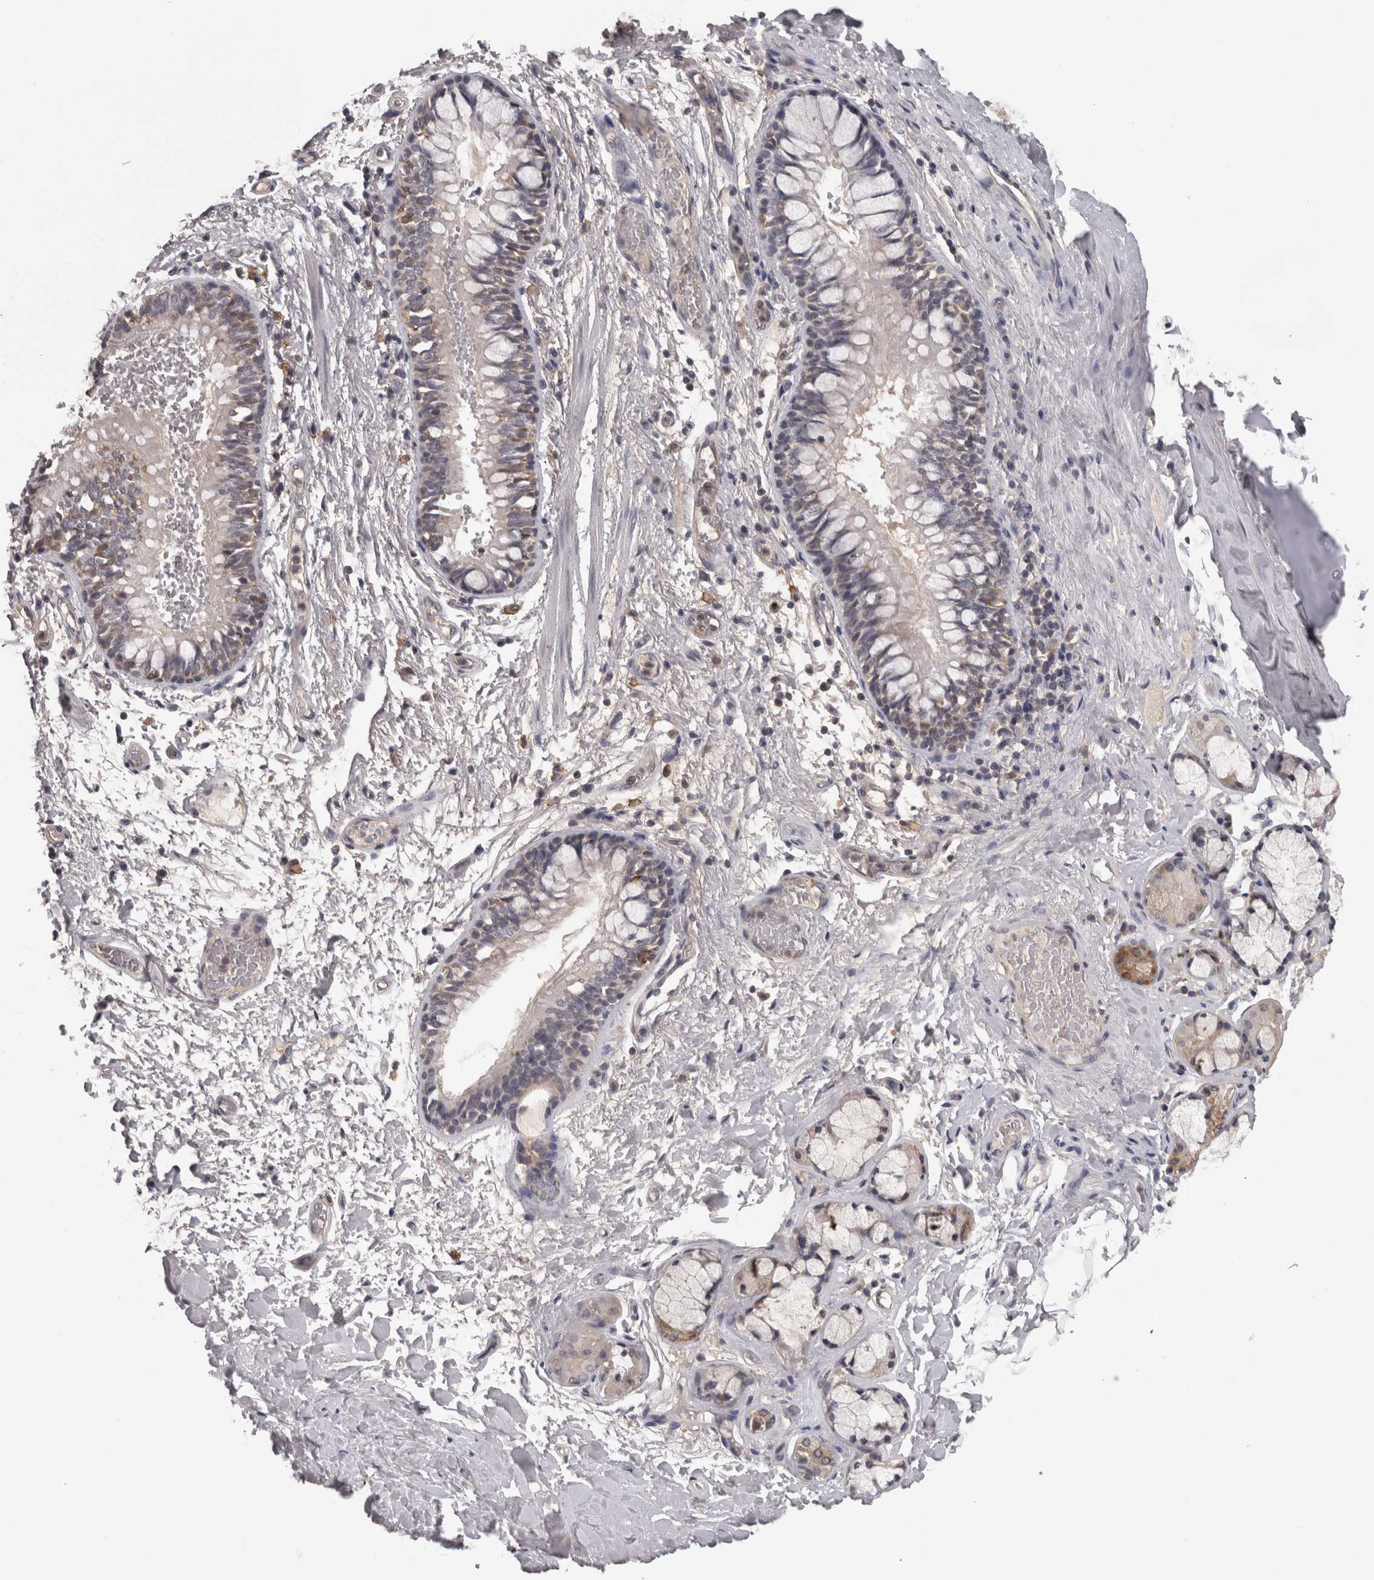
{"staining": {"intensity": "negative", "quantity": "none", "location": "none"}, "tissue": "adipose tissue", "cell_type": "Adipocytes", "image_type": "normal", "snomed": [{"axis": "morphology", "description": "Normal tissue, NOS"}, {"axis": "topography", "description": "Cartilage tissue"}, {"axis": "topography", "description": "Bronchus"}], "caption": "High power microscopy histopathology image of an immunohistochemistry (IHC) image of benign adipose tissue, revealing no significant positivity in adipocytes. (DAB IHC, high magnification).", "gene": "PON3", "patient": {"sex": "female", "age": 73}}